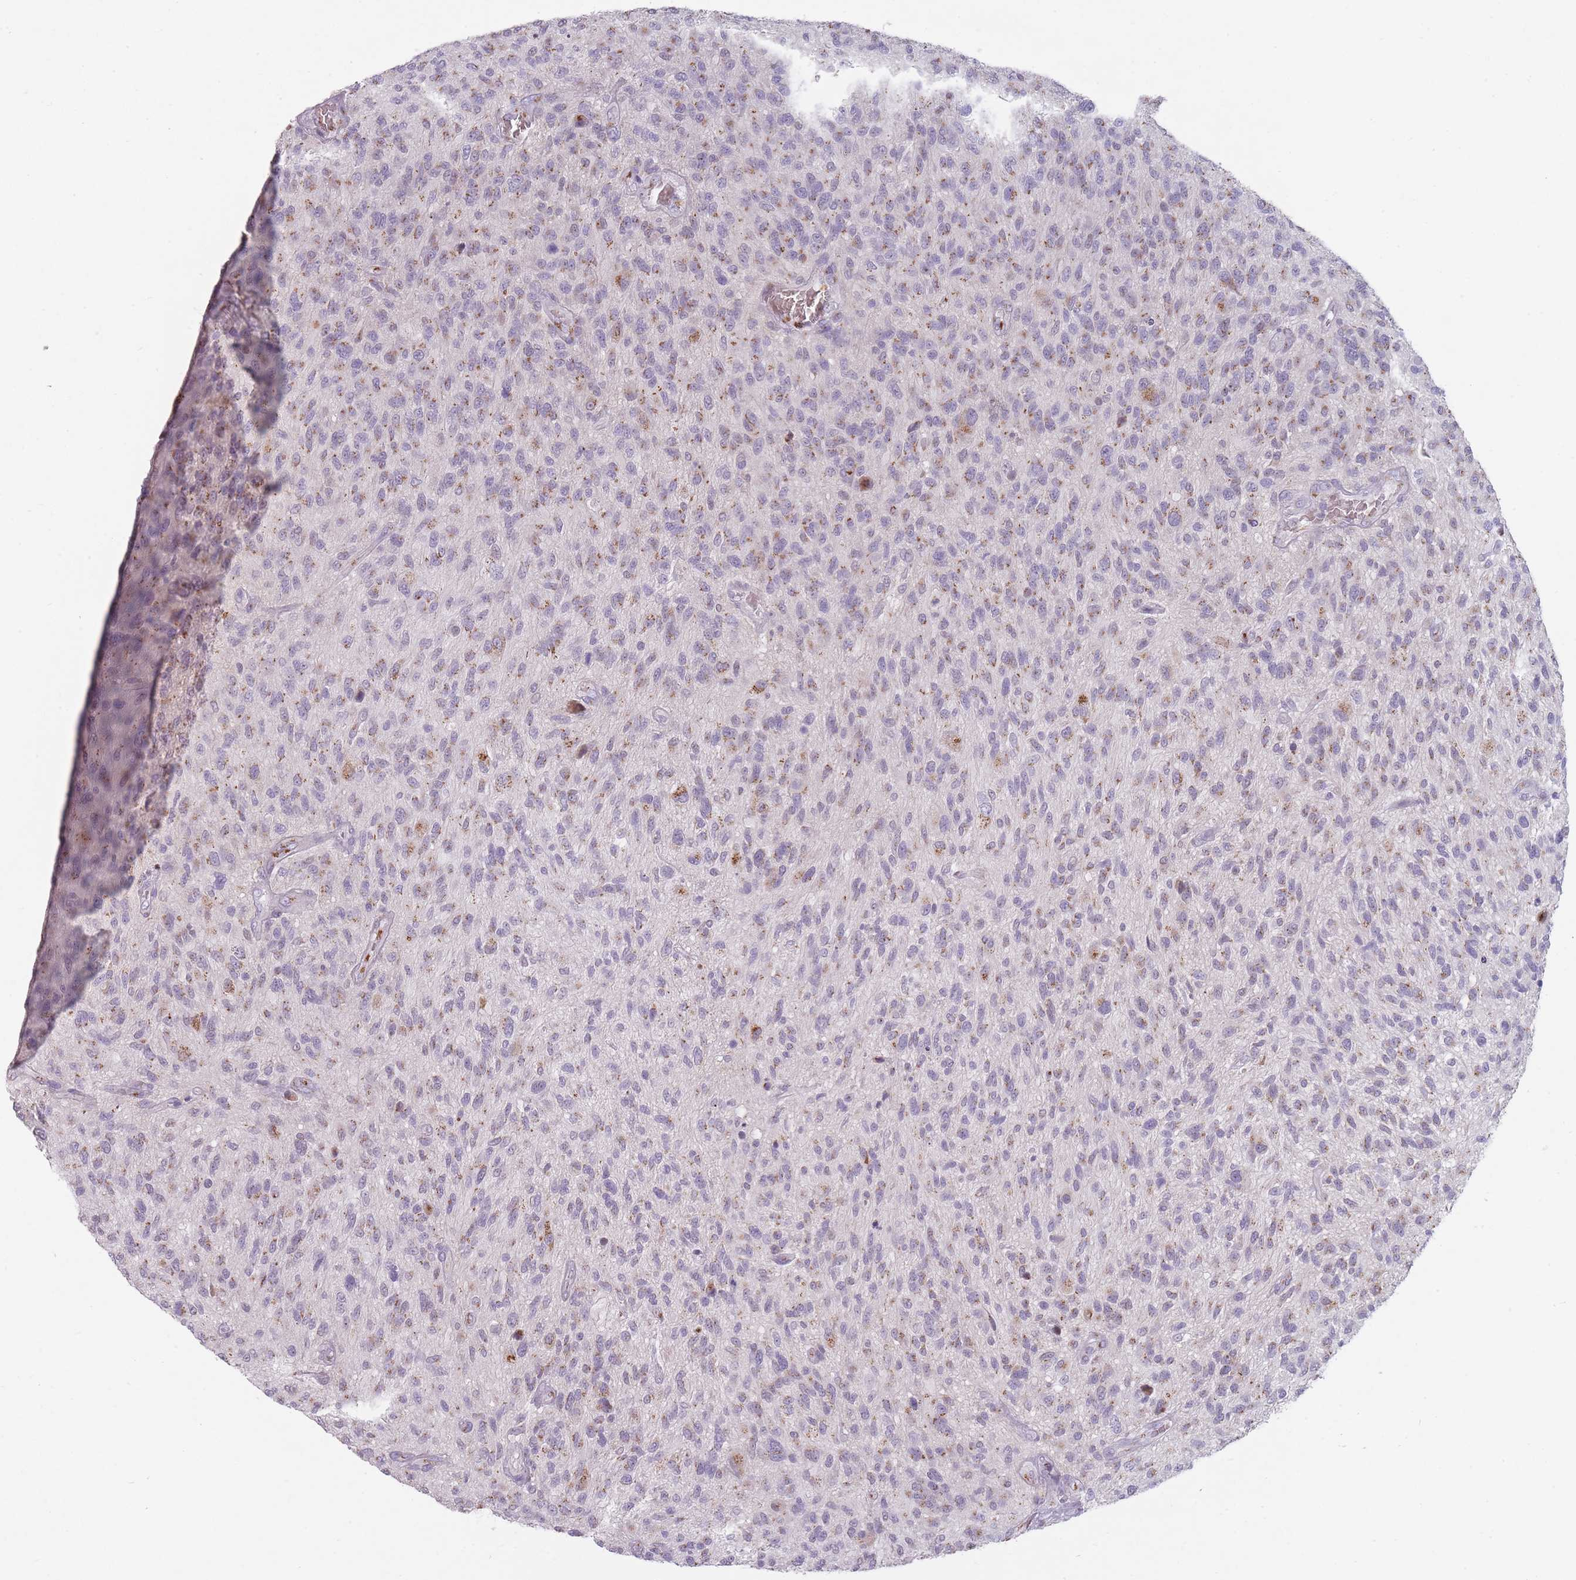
{"staining": {"intensity": "moderate", "quantity": "25%-75%", "location": "cytoplasmic/membranous"}, "tissue": "glioma", "cell_type": "Tumor cells", "image_type": "cancer", "snomed": [{"axis": "morphology", "description": "Glioma, malignant, High grade"}, {"axis": "topography", "description": "Brain"}], "caption": "Glioma was stained to show a protein in brown. There is medium levels of moderate cytoplasmic/membranous positivity in about 25%-75% of tumor cells. The staining was performed using DAB, with brown indicating positive protein expression. Nuclei are stained blue with hematoxylin.", "gene": "MAN1B1", "patient": {"sex": "male", "age": 47}}